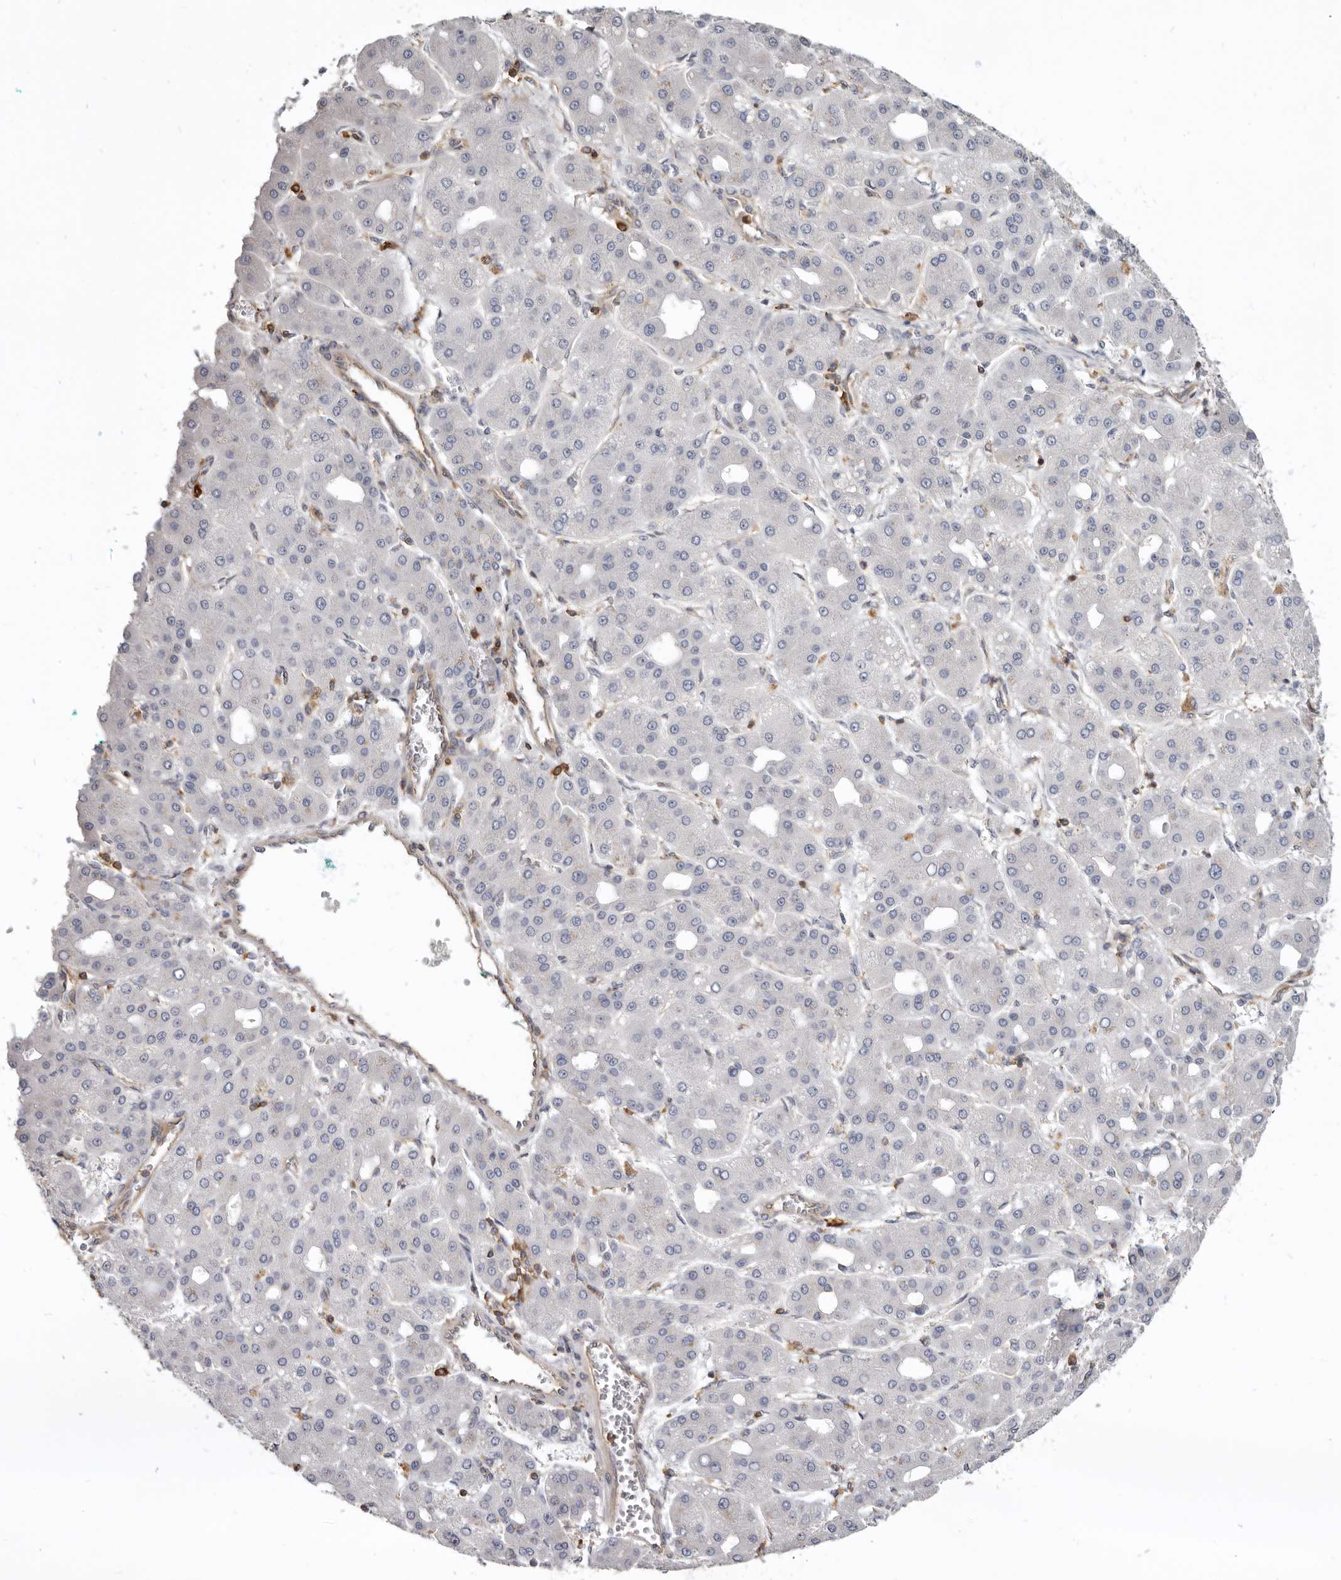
{"staining": {"intensity": "negative", "quantity": "none", "location": "none"}, "tissue": "liver cancer", "cell_type": "Tumor cells", "image_type": "cancer", "snomed": [{"axis": "morphology", "description": "Carcinoma, Hepatocellular, NOS"}, {"axis": "topography", "description": "Liver"}], "caption": "Tumor cells are negative for brown protein staining in liver cancer (hepatocellular carcinoma).", "gene": "CBL", "patient": {"sex": "male", "age": 65}}